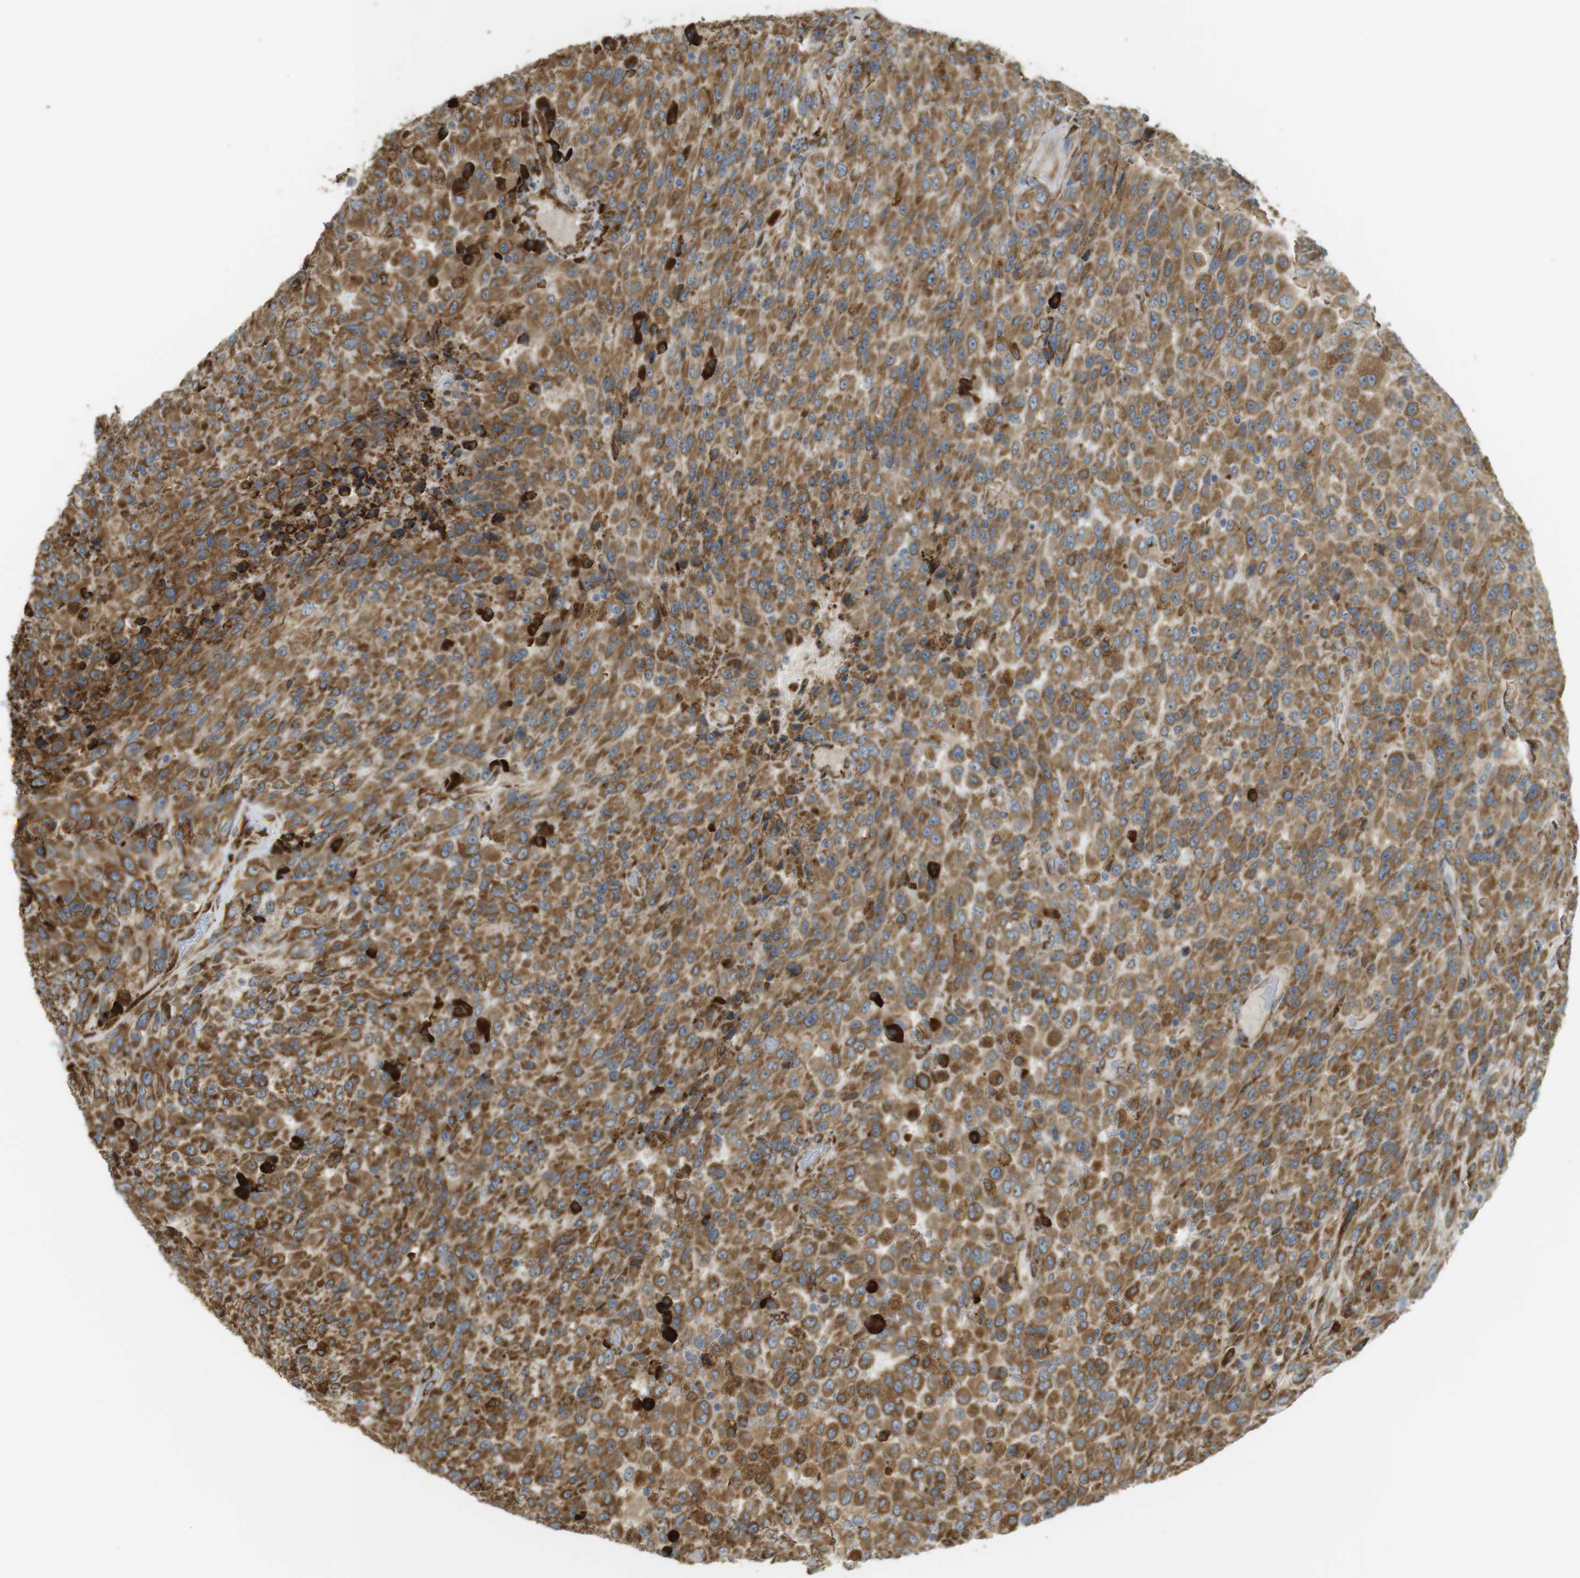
{"staining": {"intensity": "moderate", "quantity": "25%-75%", "location": "cytoplasmic/membranous"}, "tissue": "urothelial cancer", "cell_type": "Tumor cells", "image_type": "cancer", "snomed": [{"axis": "morphology", "description": "Urothelial carcinoma, High grade"}, {"axis": "topography", "description": "Urinary bladder"}], "caption": "A brown stain shows moderate cytoplasmic/membranous positivity of a protein in human high-grade urothelial carcinoma tumor cells.", "gene": "MBOAT2", "patient": {"sex": "male", "age": 66}}